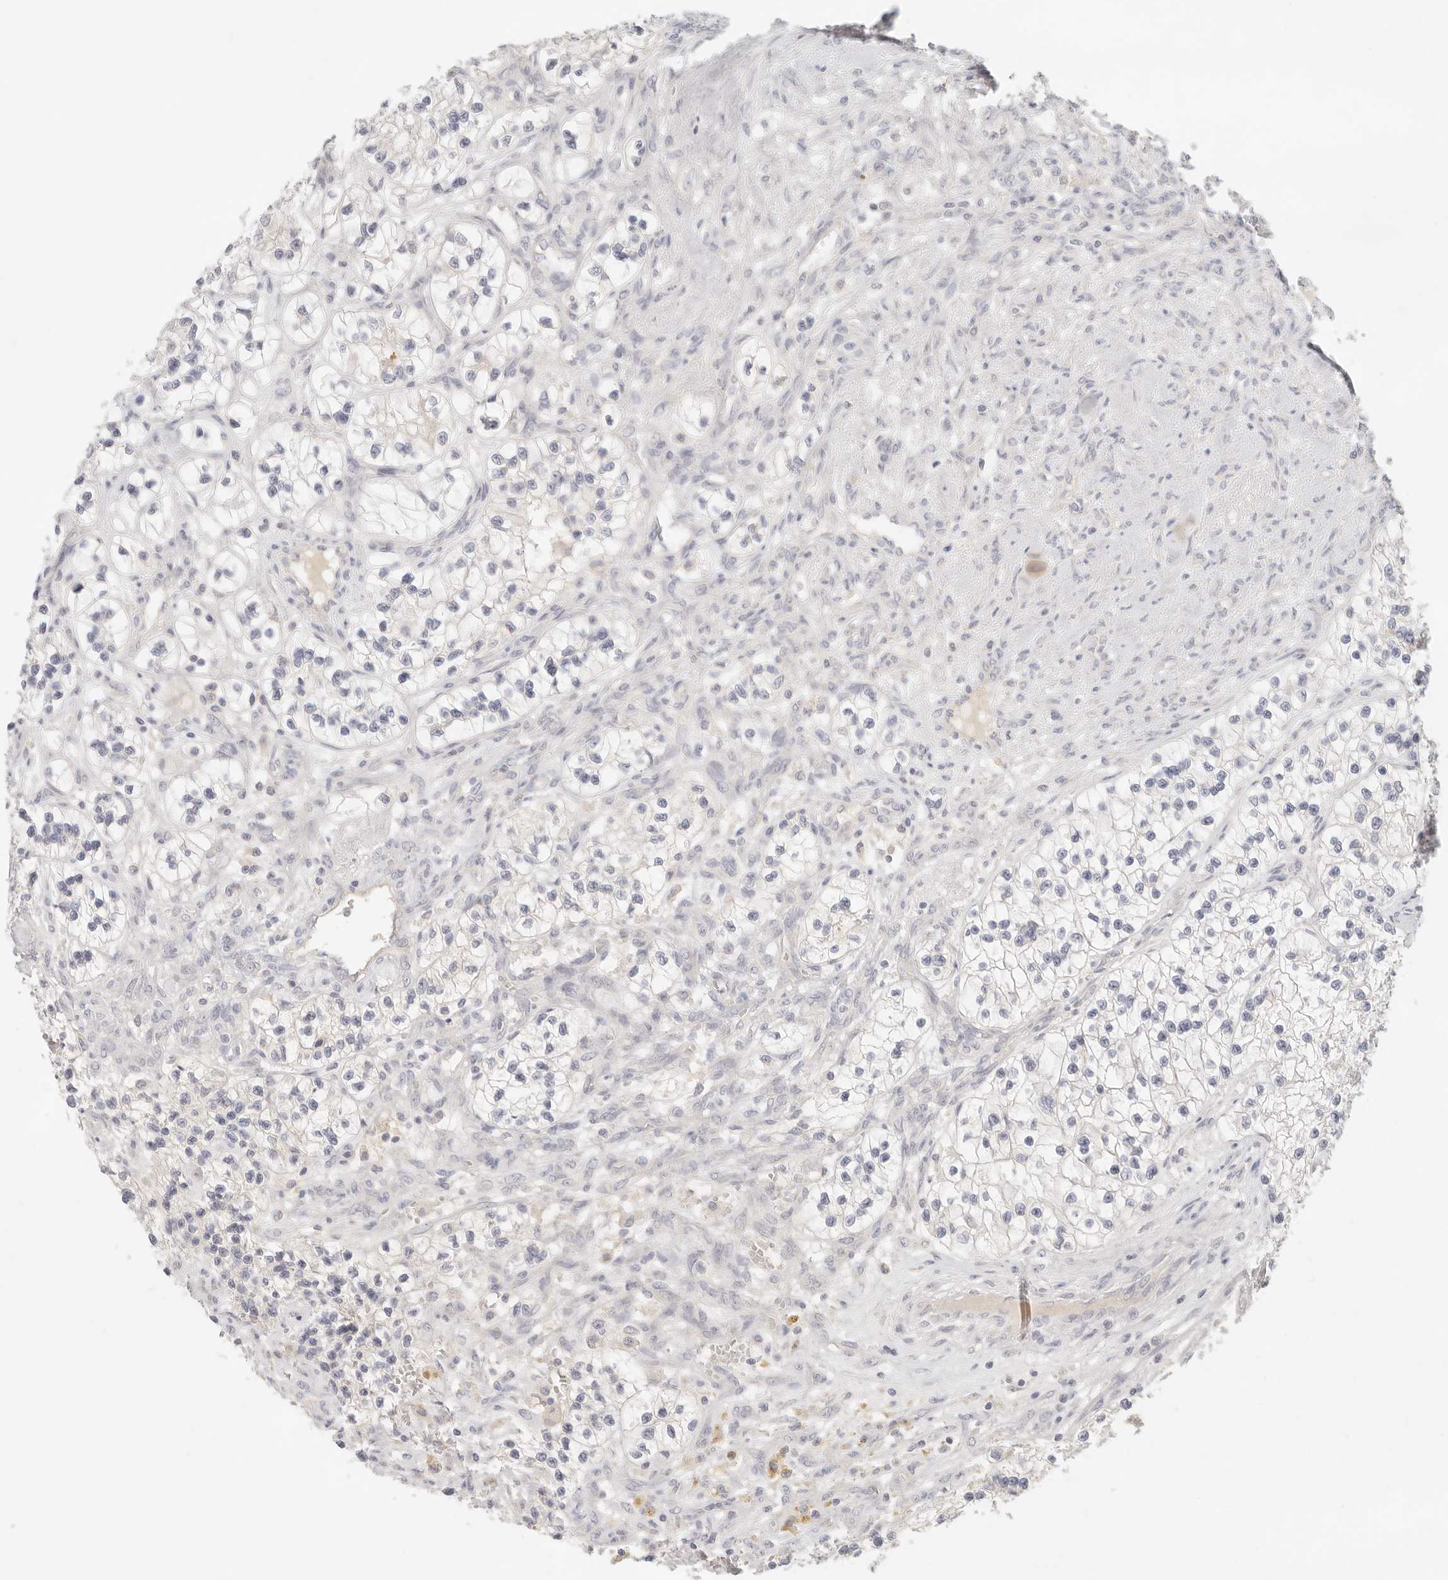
{"staining": {"intensity": "negative", "quantity": "none", "location": "none"}, "tissue": "renal cancer", "cell_type": "Tumor cells", "image_type": "cancer", "snomed": [{"axis": "morphology", "description": "Adenocarcinoma, NOS"}, {"axis": "topography", "description": "Kidney"}], "caption": "Histopathology image shows no protein staining in tumor cells of renal cancer tissue.", "gene": "SPHK1", "patient": {"sex": "female", "age": 57}}